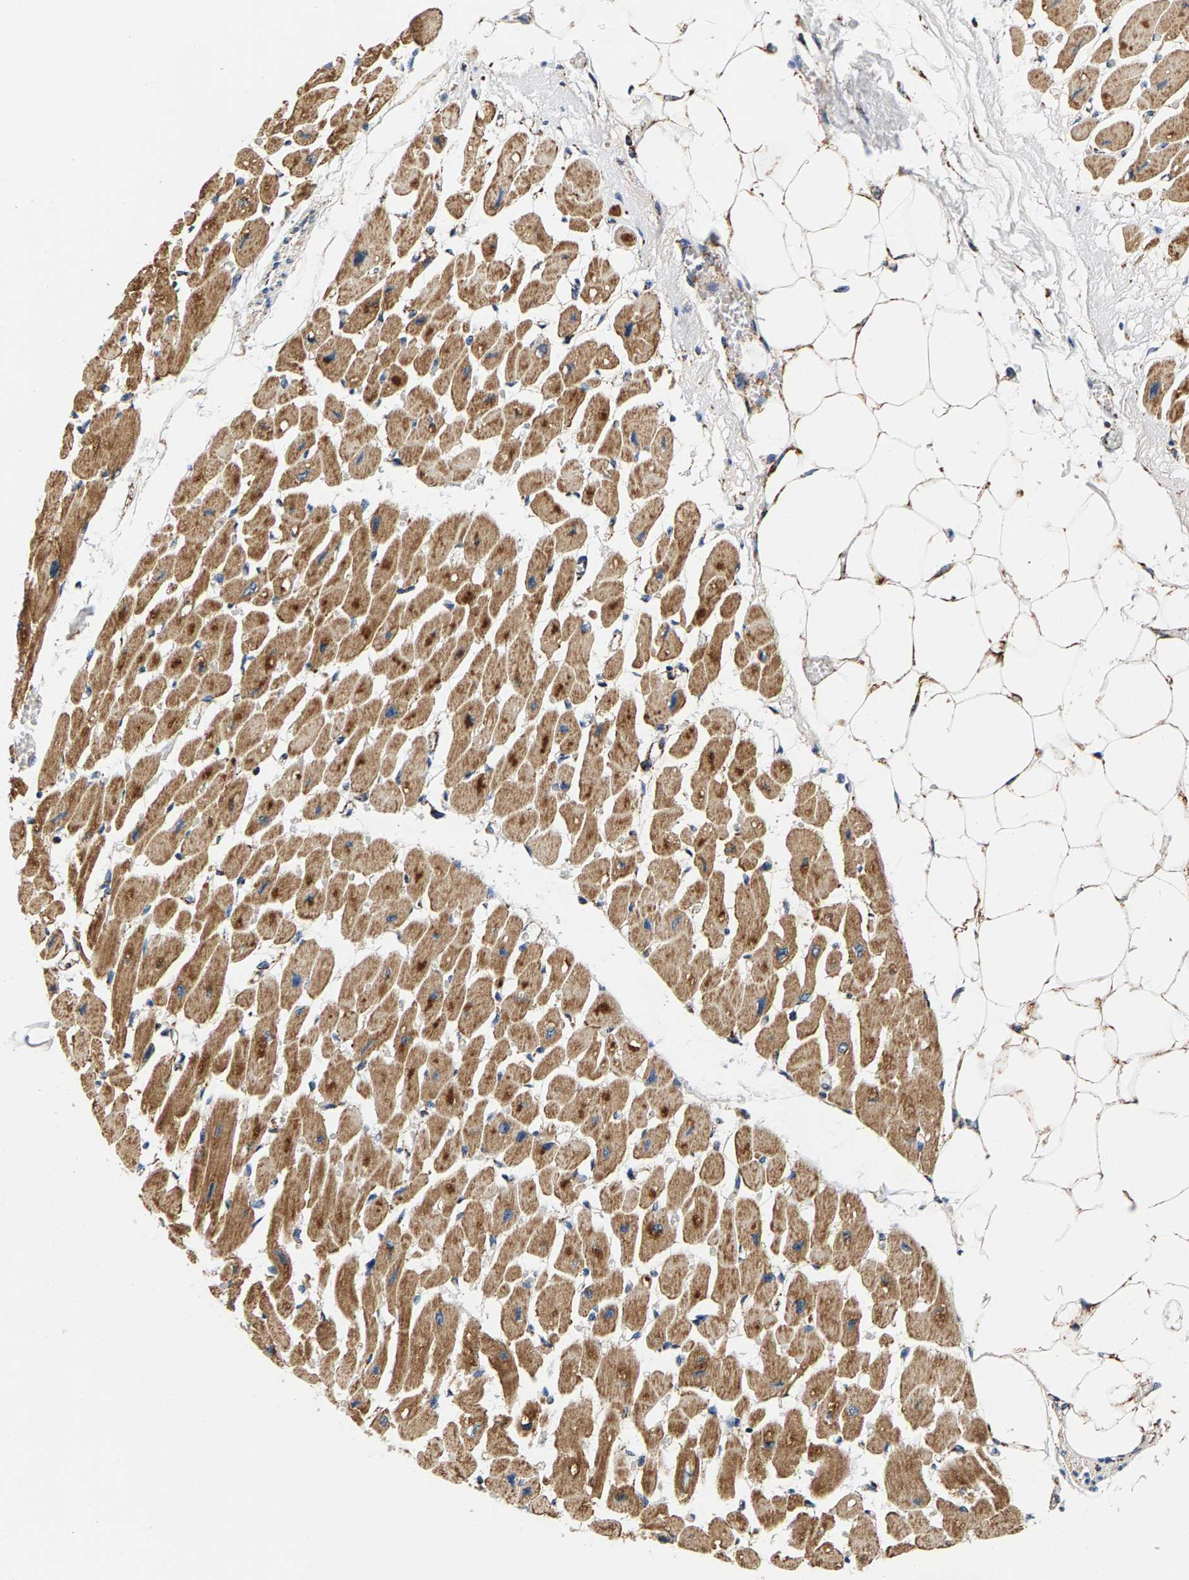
{"staining": {"intensity": "moderate", "quantity": ">75%", "location": "cytoplasmic/membranous"}, "tissue": "heart muscle", "cell_type": "Cardiomyocytes", "image_type": "normal", "snomed": [{"axis": "morphology", "description": "Normal tissue, NOS"}, {"axis": "topography", "description": "Heart"}], "caption": "DAB (3,3'-diaminobenzidine) immunohistochemical staining of benign heart muscle shows moderate cytoplasmic/membranous protein expression in approximately >75% of cardiomyocytes.", "gene": "PDE1A", "patient": {"sex": "female", "age": 54}}